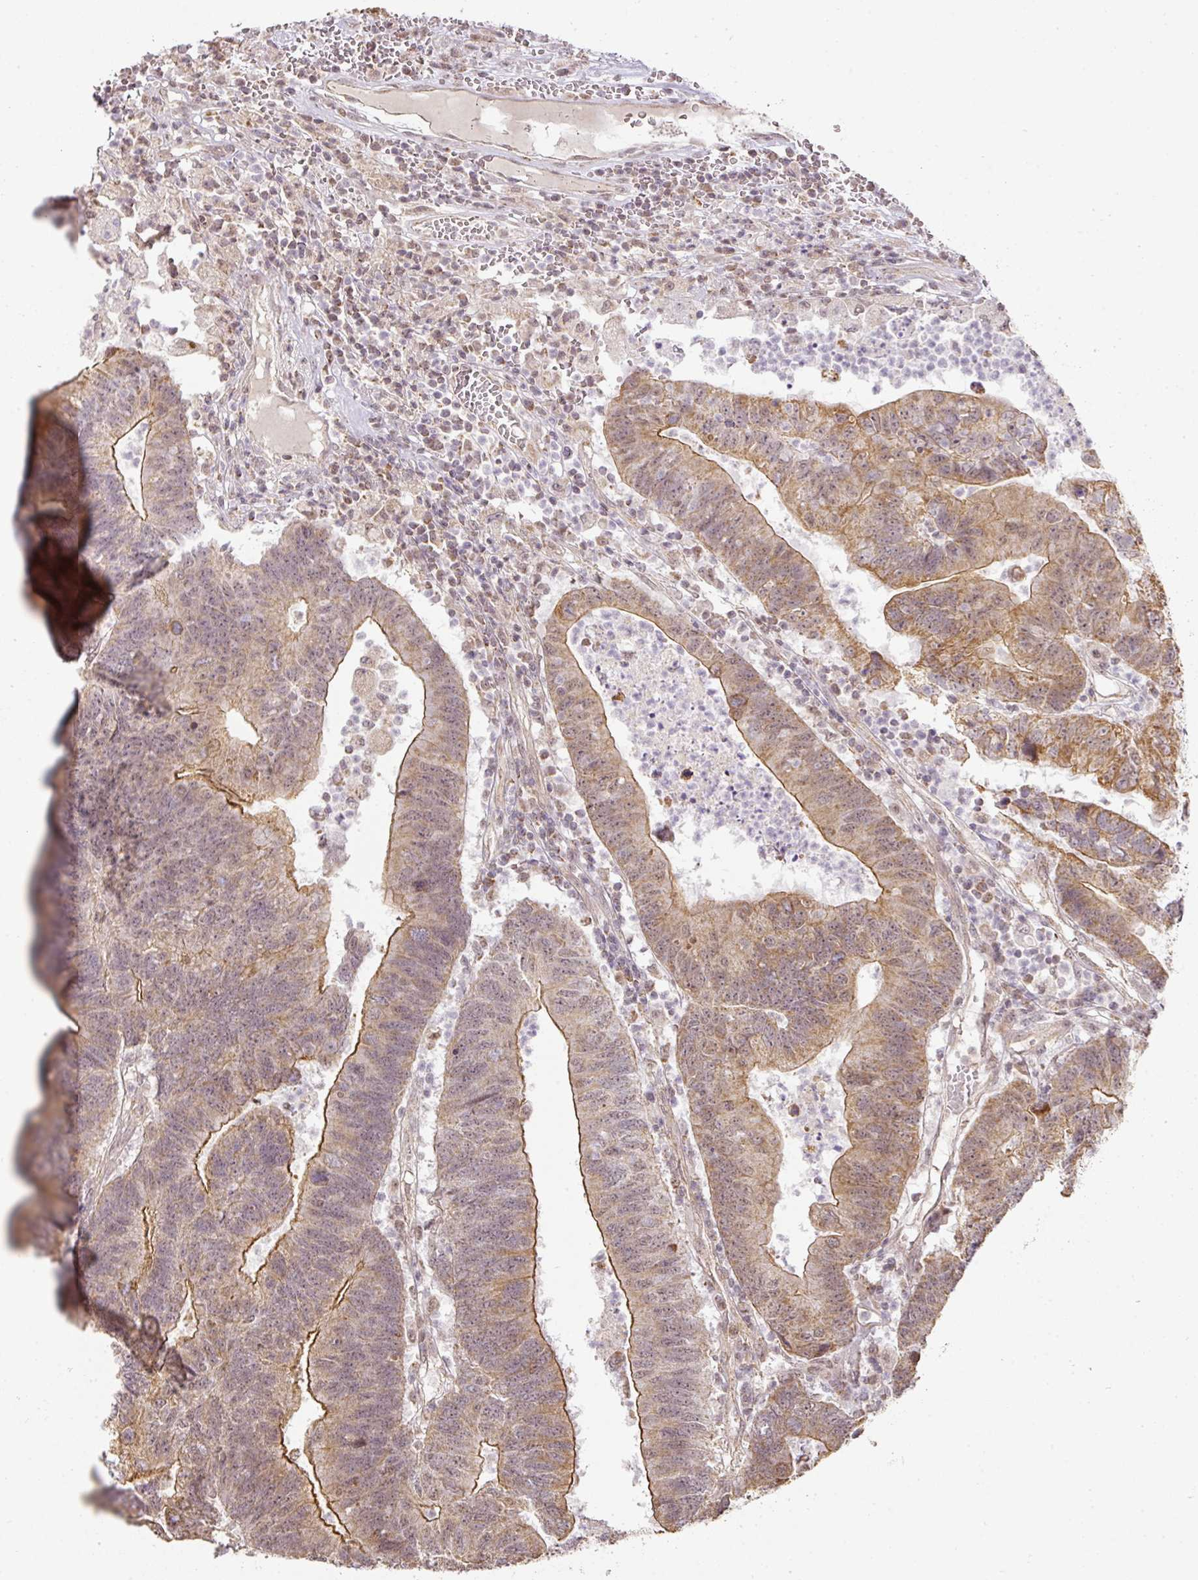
{"staining": {"intensity": "moderate", "quantity": ">75%", "location": "cytoplasmic/membranous"}, "tissue": "colorectal cancer", "cell_type": "Tumor cells", "image_type": "cancer", "snomed": [{"axis": "morphology", "description": "Adenocarcinoma, NOS"}, {"axis": "topography", "description": "Colon"}], "caption": "Tumor cells reveal medium levels of moderate cytoplasmic/membranous staining in about >75% of cells in colorectal cancer.", "gene": "MYOM2", "patient": {"sex": "female", "age": 48}}